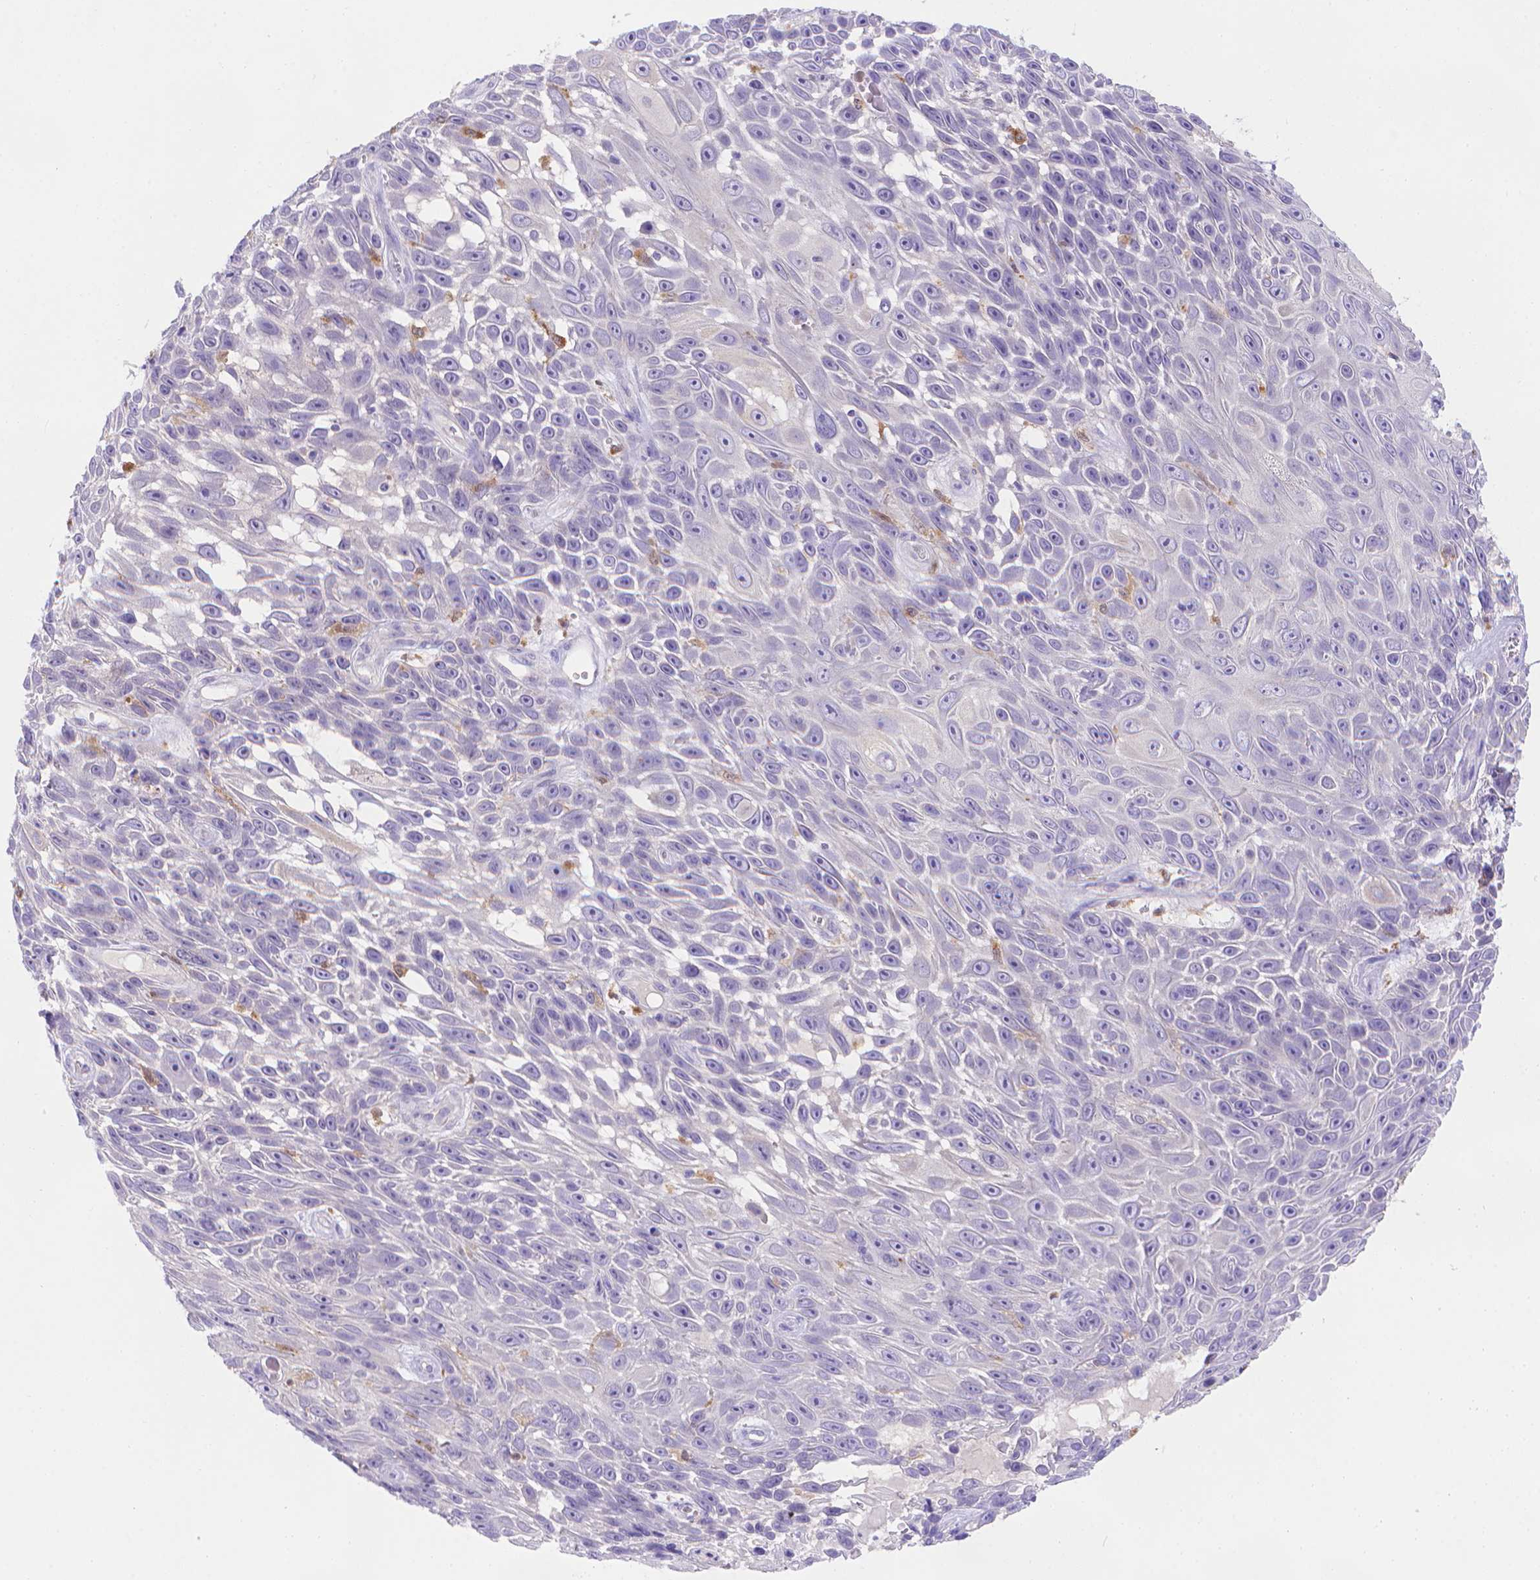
{"staining": {"intensity": "negative", "quantity": "none", "location": "none"}, "tissue": "skin cancer", "cell_type": "Tumor cells", "image_type": "cancer", "snomed": [{"axis": "morphology", "description": "Squamous cell carcinoma, NOS"}, {"axis": "topography", "description": "Skin"}], "caption": "There is no significant positivity in tumor cells of skin cancer (squamous cell carcinoma).", "gene": "FGD2", "patient": {"sex": "male", "age": 82}}